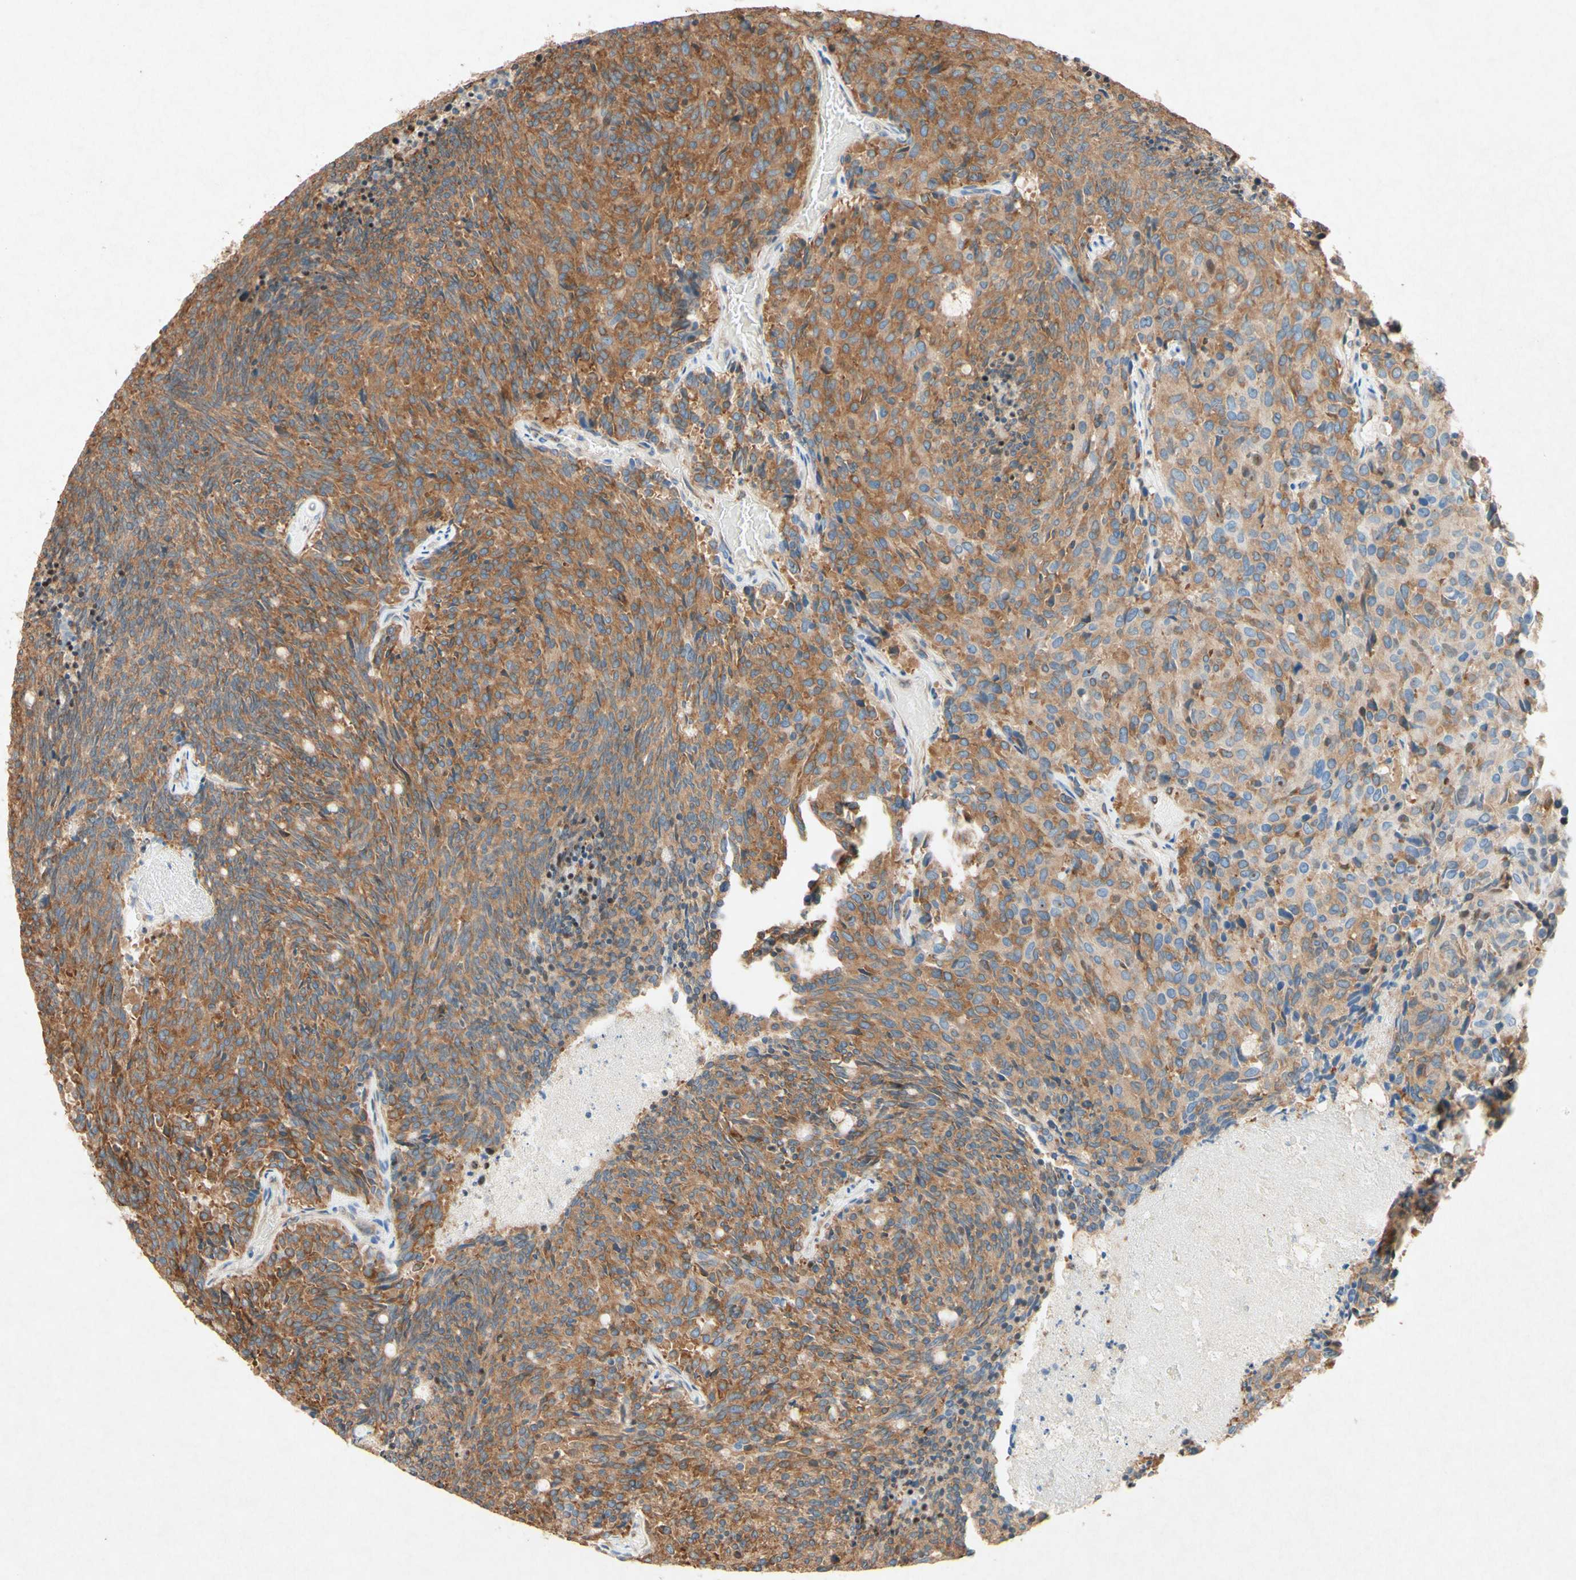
{"staining": {"intensity": "moderate", "quantity": ">75%", "location": "cytoplasmic/membranous"}, "tissue": "carcinoid", "cell_type": "Tumor cells", "image_type": "cancer", "snomed": [{"axis": "morphology", "description": "Carcinoid, malignant, NOS"}, {"axis": "topography", "description": "Pancreas"}], "caption": "Immunohistochemistry histopathology image of neoplastic tissue: human carcinoid stained using IHC reveals medium levels of moderate protein expression localized specifically in the cytoplasmic/membranous of tumor cells, appearing as a cytoplasmic/membranous brown color.", "gene": "PABPC1", "patient": {"sex": "female", "age": 54}}